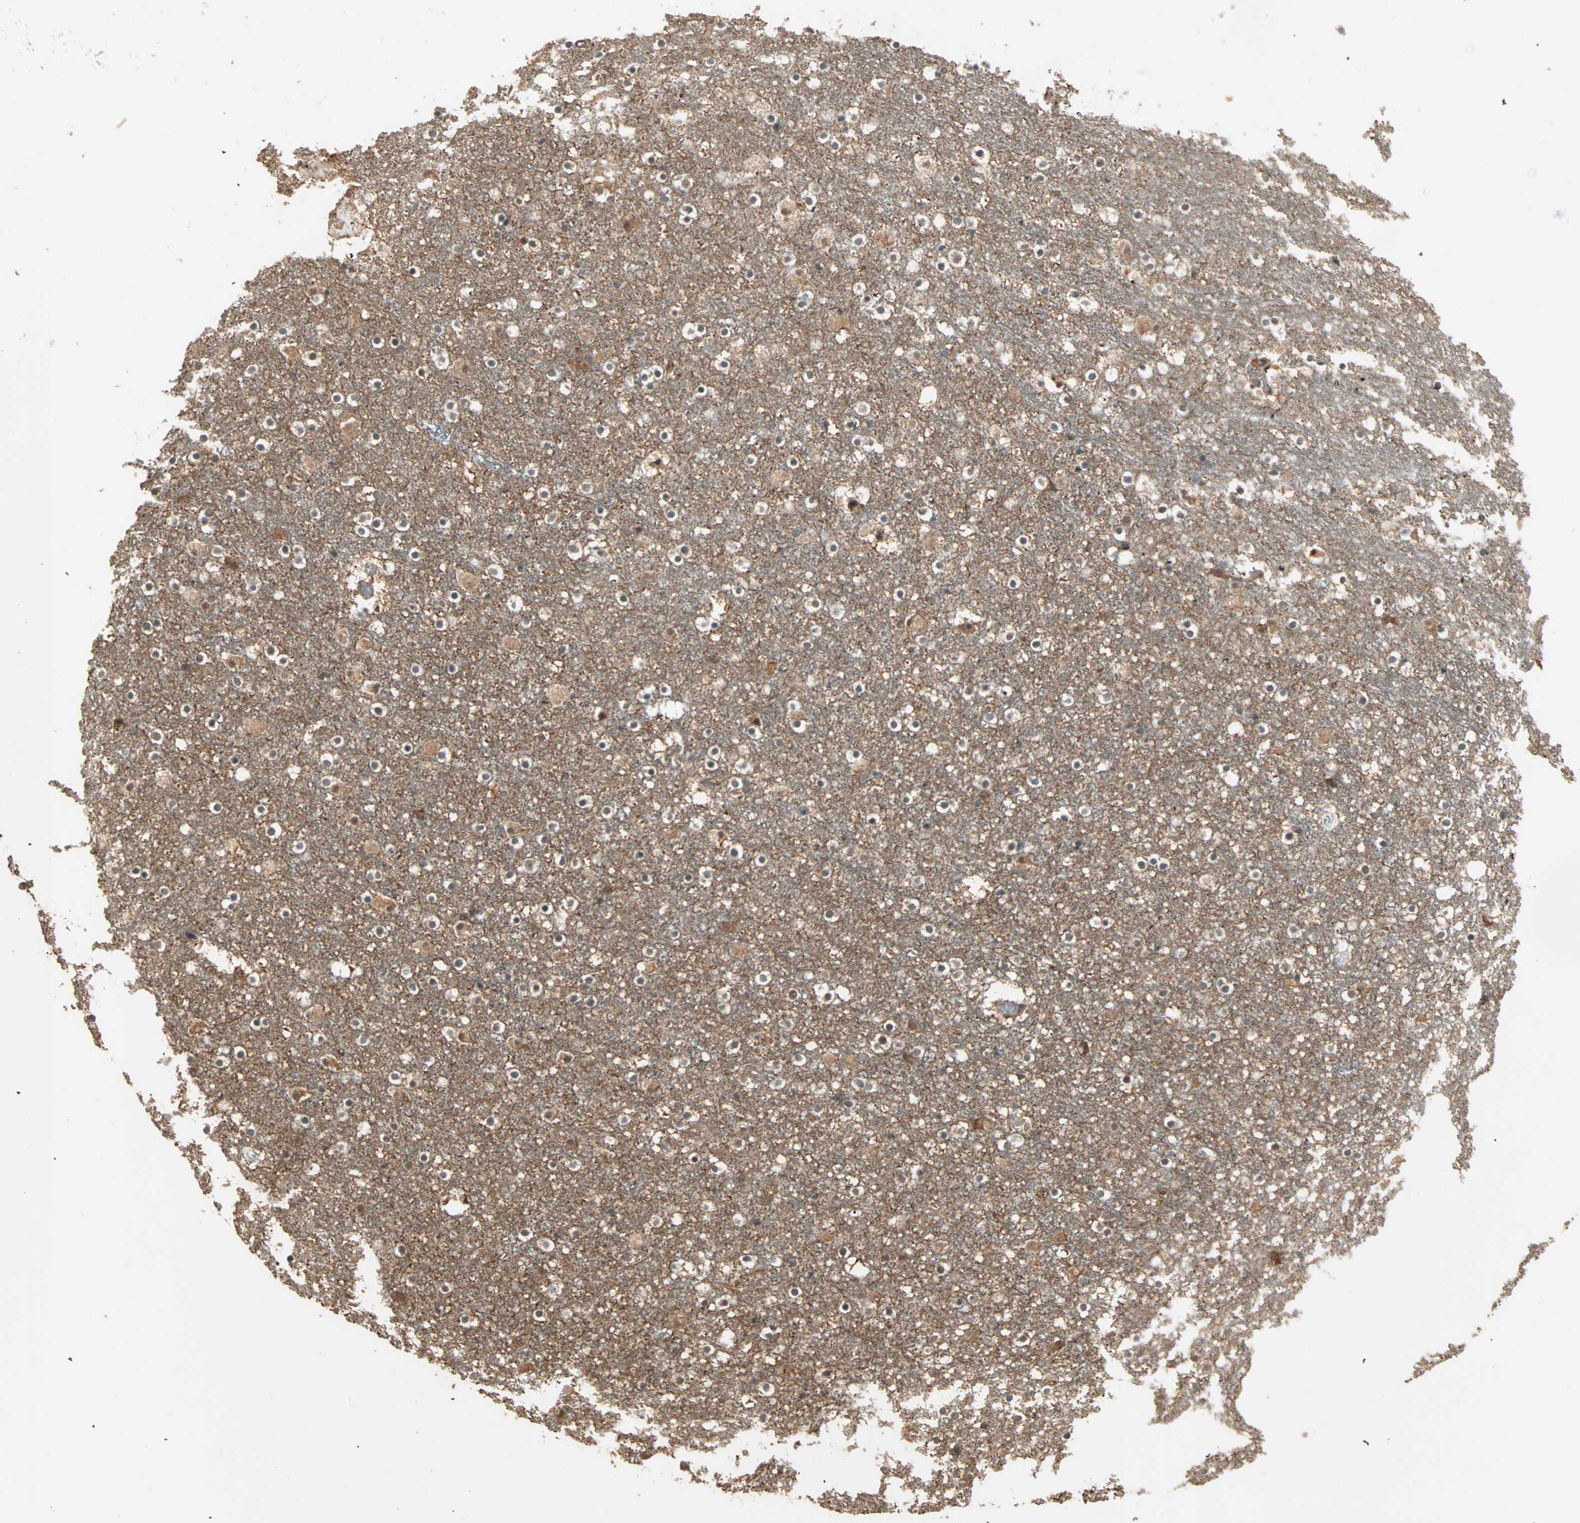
{"staining": {"intensity": "moderate", "quantity": ">75%", "location": "cytoplasmic/membranous,nuclear"}, "tissue": "caudate", "cell_type": "Glial cells", "image_type": "normal", "snomed": [{"axis": "morphology", "description": "Normal tissue, NOS"}, {"axis": "topography", "description": "Lateral ventricle wall"}], "caption": "Immunohistochemical staining of benign caudate displays moderate cytoplasmic/membranous,nuclear protein expression in approximately >75% of glial cells.", "gene": "ZSCAN31", "patient": {"sex": "male", "age": 45}}